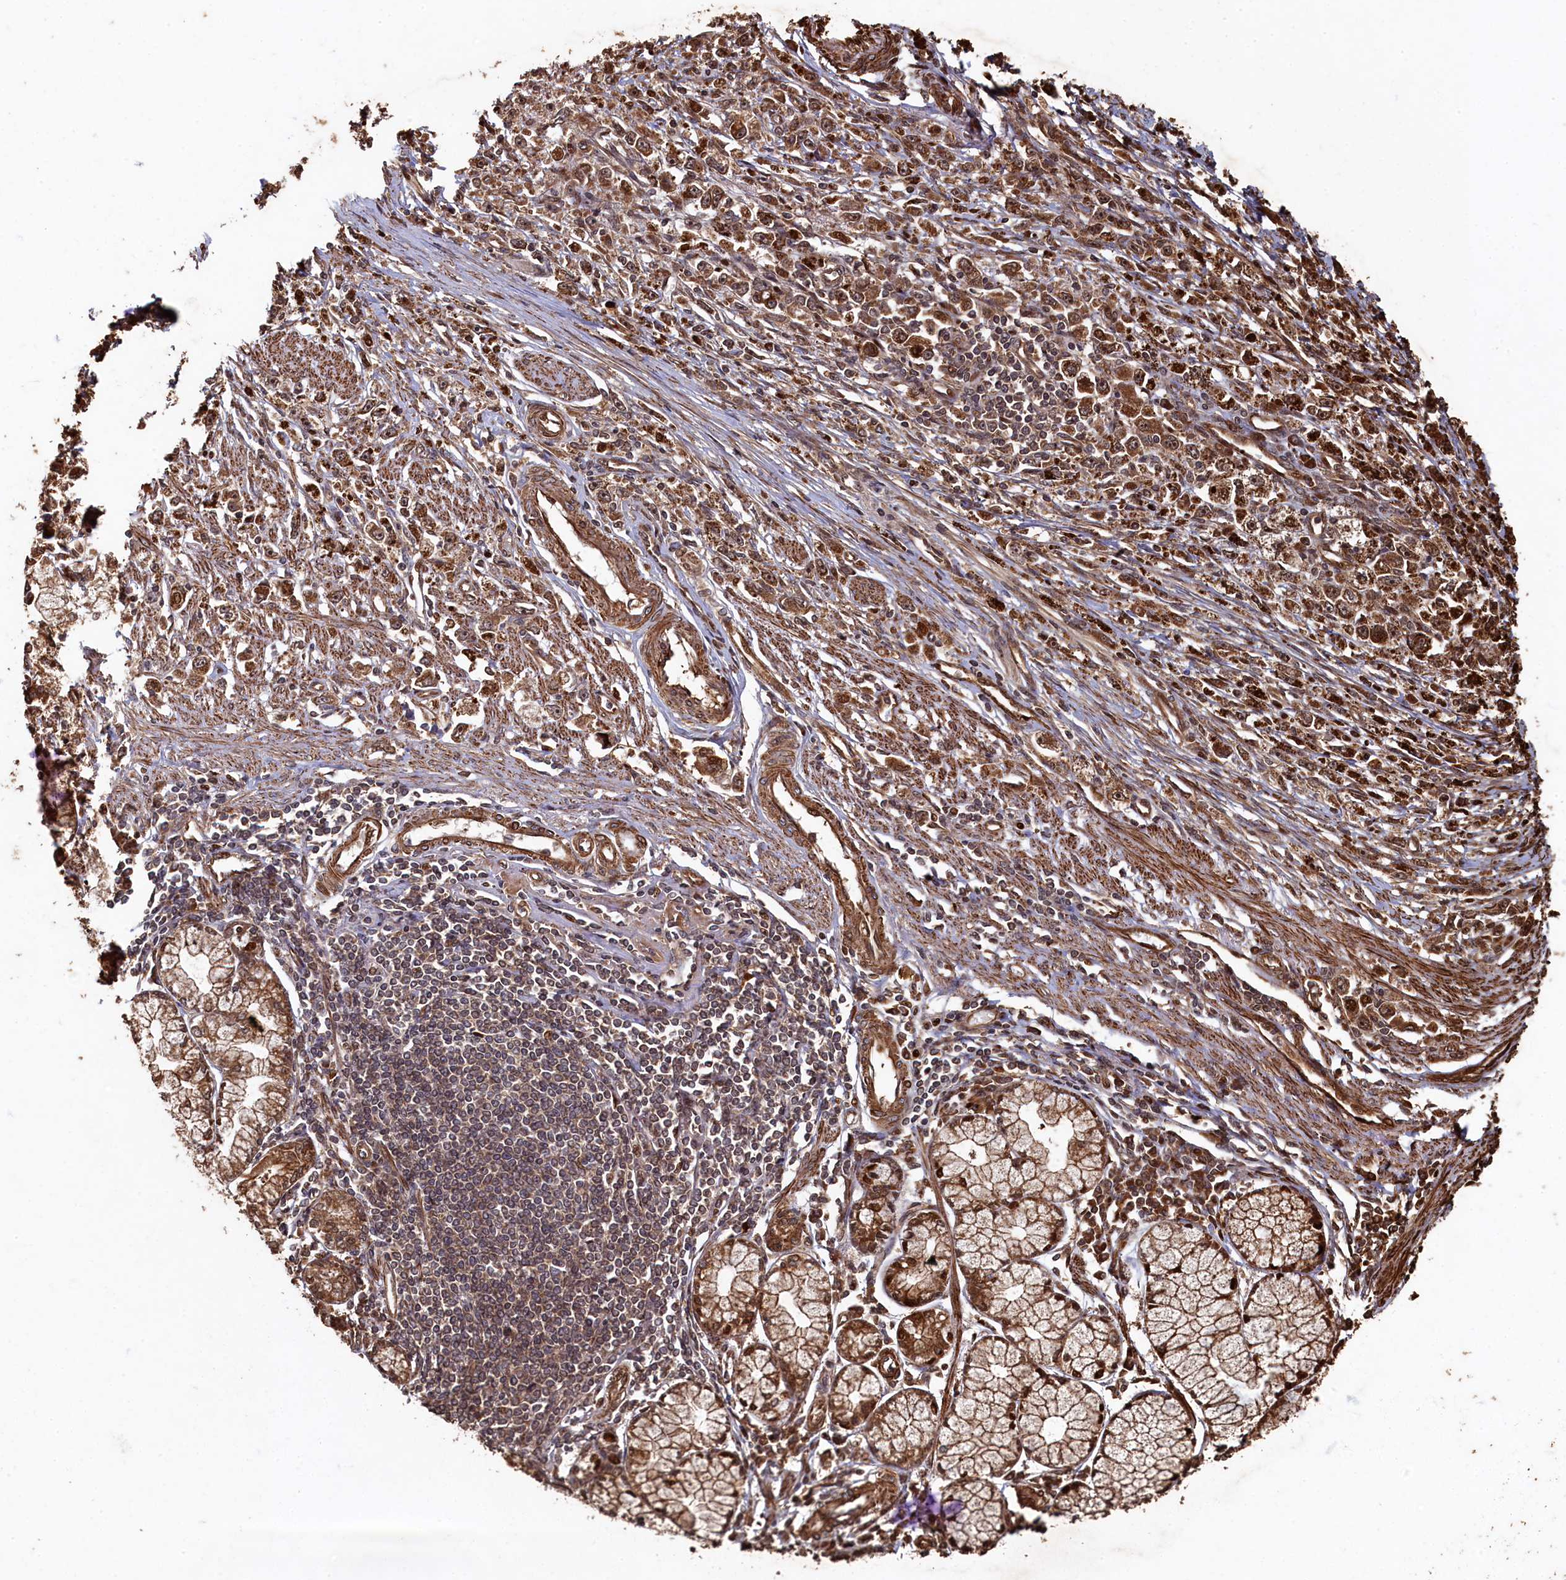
{"staining": {"intensity": "moderate", "quantity": ">75%", "location": "cytoplasmic/membranous"}, "tissue": "stomach cancer", "cell_type": "Tumor cells", "image_type": "cancer", "snomed": [{"axis": "morphology", "description": "Adenocarcinoma, NOS"}, {"axis": "topography", "description": "Stomach"}], "caption": "Immunohistochemical staining of adenocarcinoma (stomach) reveals medium levels of moderate cytoplasmic/membranous protein staining in about >75% of tumor cells. The staining is performed using DAB brown chromogen to label protein expression. The nuclei are counter-stained blue using hematoxylin.", "gene": "PIGN", "patient": {"sex": "female", "age": 59}}